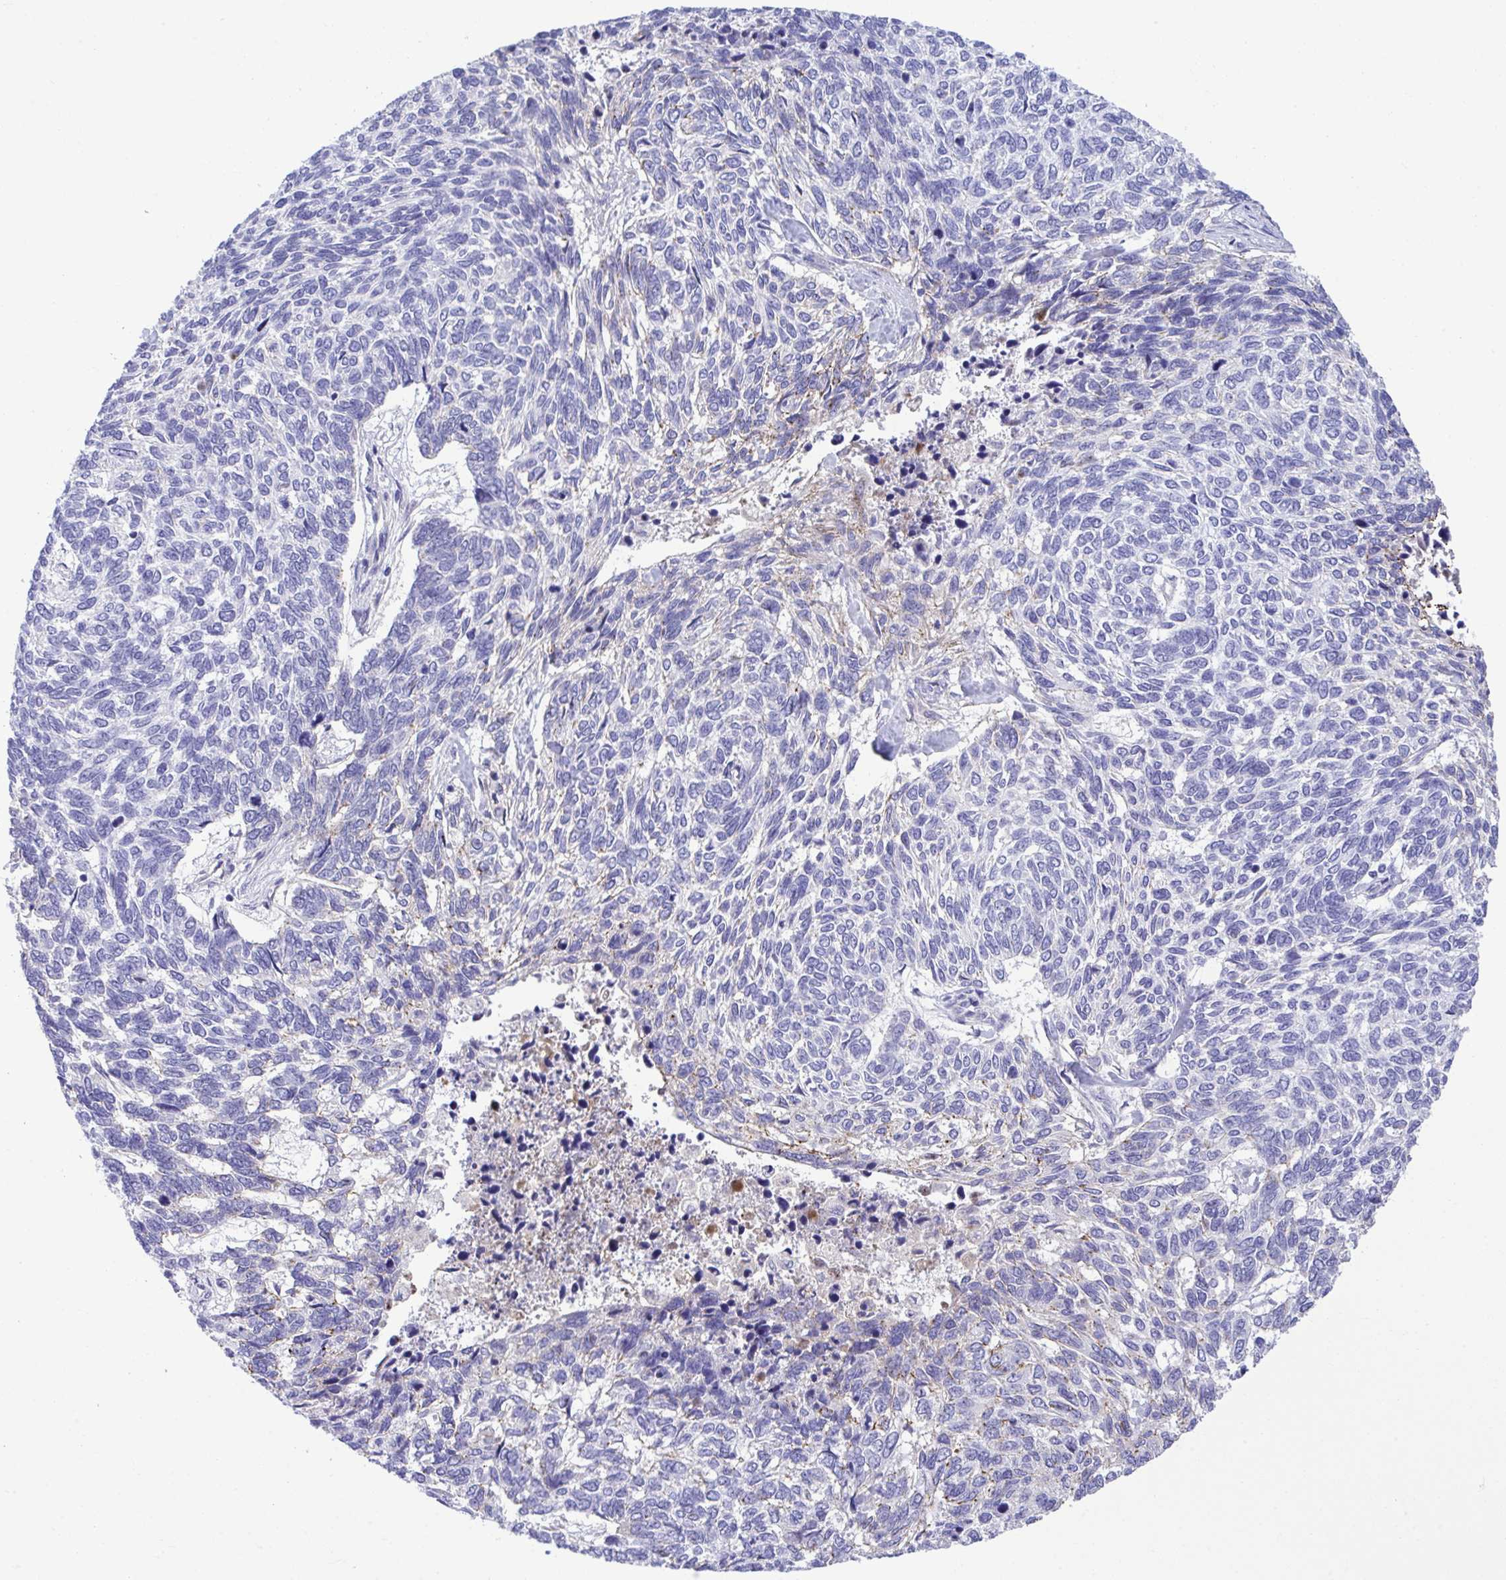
{"staining": {"intensity": "negative", "quantity": "none", "location": "none"}, "tissue": "skin cancer", "cell_type": "Tumor cells", "image_type": "cancer", "snomed": [{"axis": "morphology", "description": "Basal cell carcinoma"}, {"axis": "topography", "description": "Skin"}], "caption": "IHC of skin cancer shows no positivity in tumor cells.", "gene": "HRG", "patient": {"sex": "female", "age": 65}}